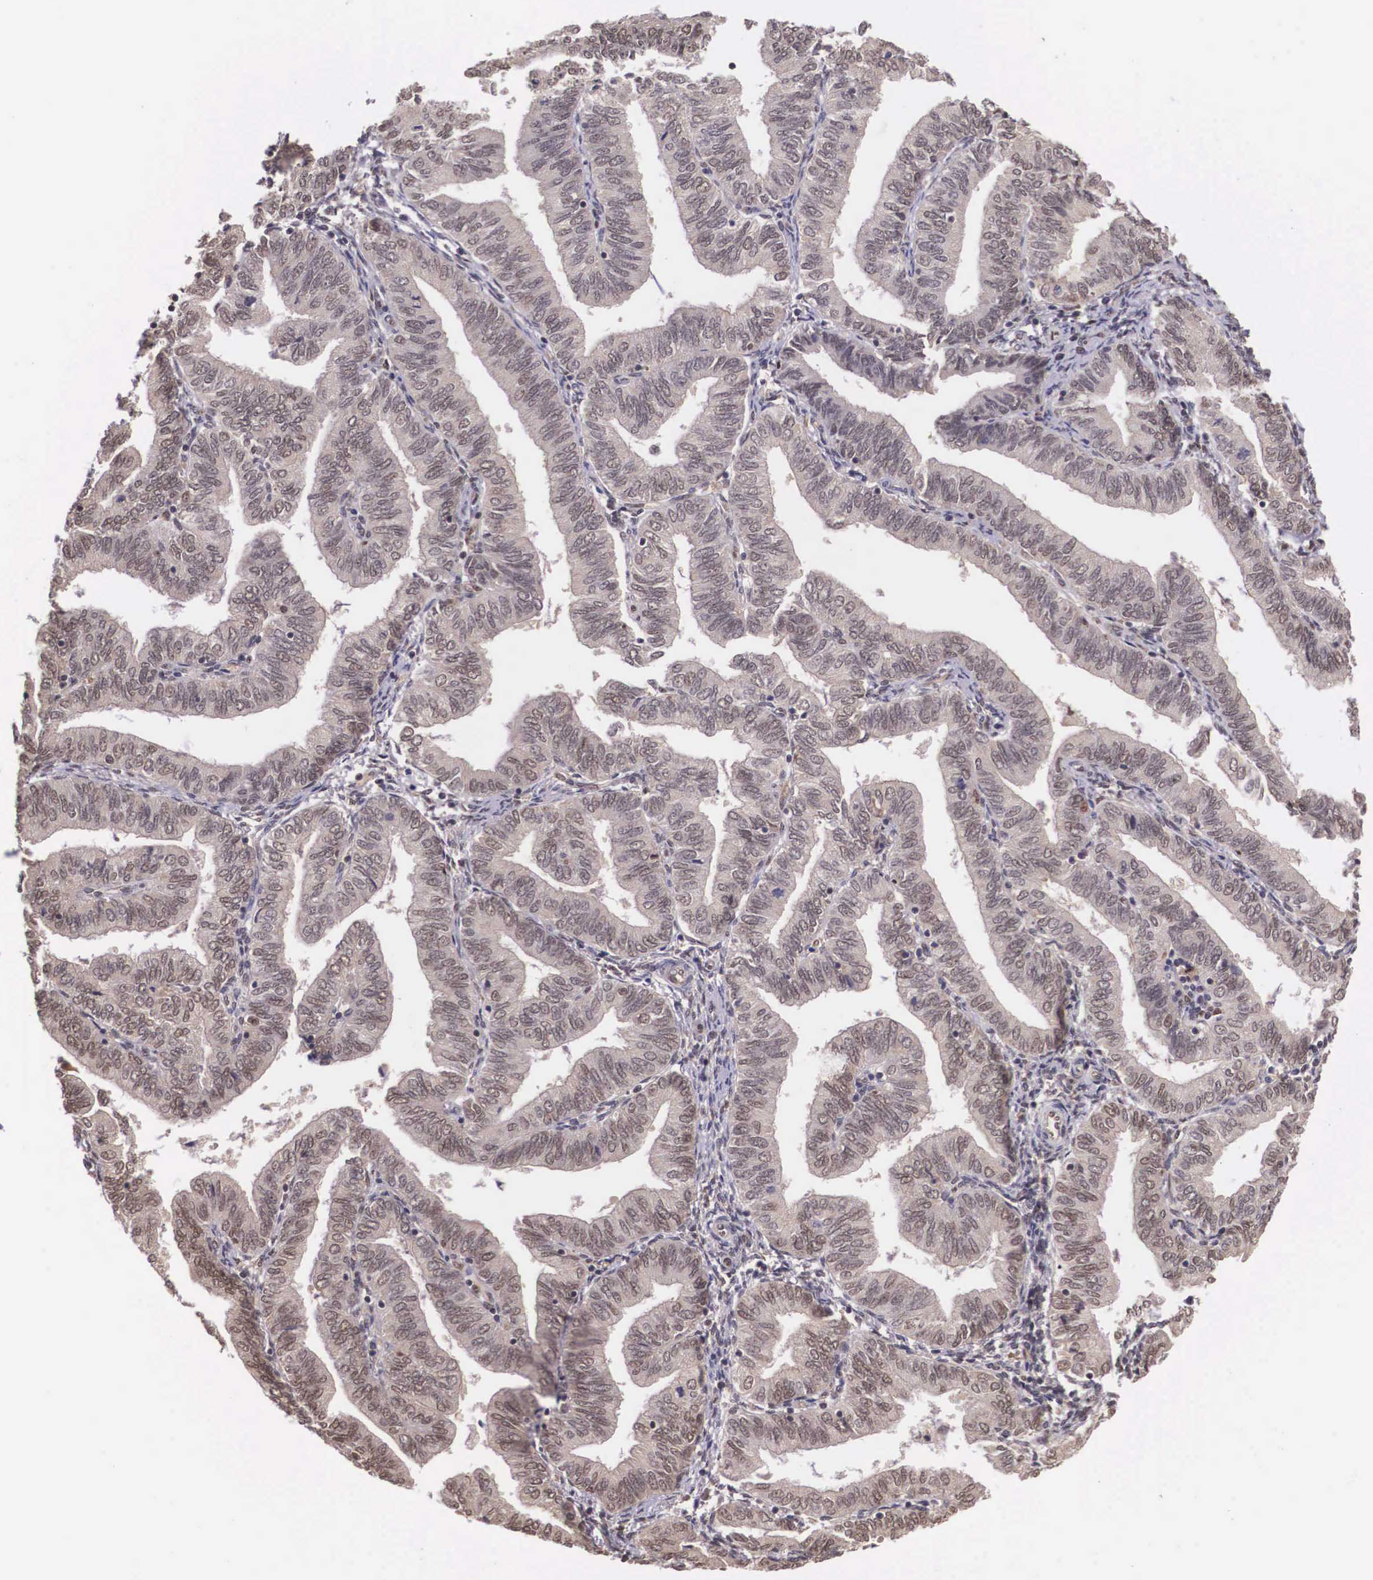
{"staining": {"intensity": "weak", "quantity": ">75%", "location": "cytoplasmic/membranous"}, "tissue": "endometrial cancer", "cell_type": "Tumor cells", "image_type": "cancer", "snomed": [{"axis": "morphology", "description": "Adenocarcinoma, NOS"}, {"axis": "topography", "description": "Endometrium"}], "caption": "Immunohistochemical staining of human endometrial adenocarcinoma shows weak cytoplasmic/membranous protein positivity in approximately >75% of tumor cells.", "gene": "VASH1", "patient": {"sex": "female", "age": 51}}